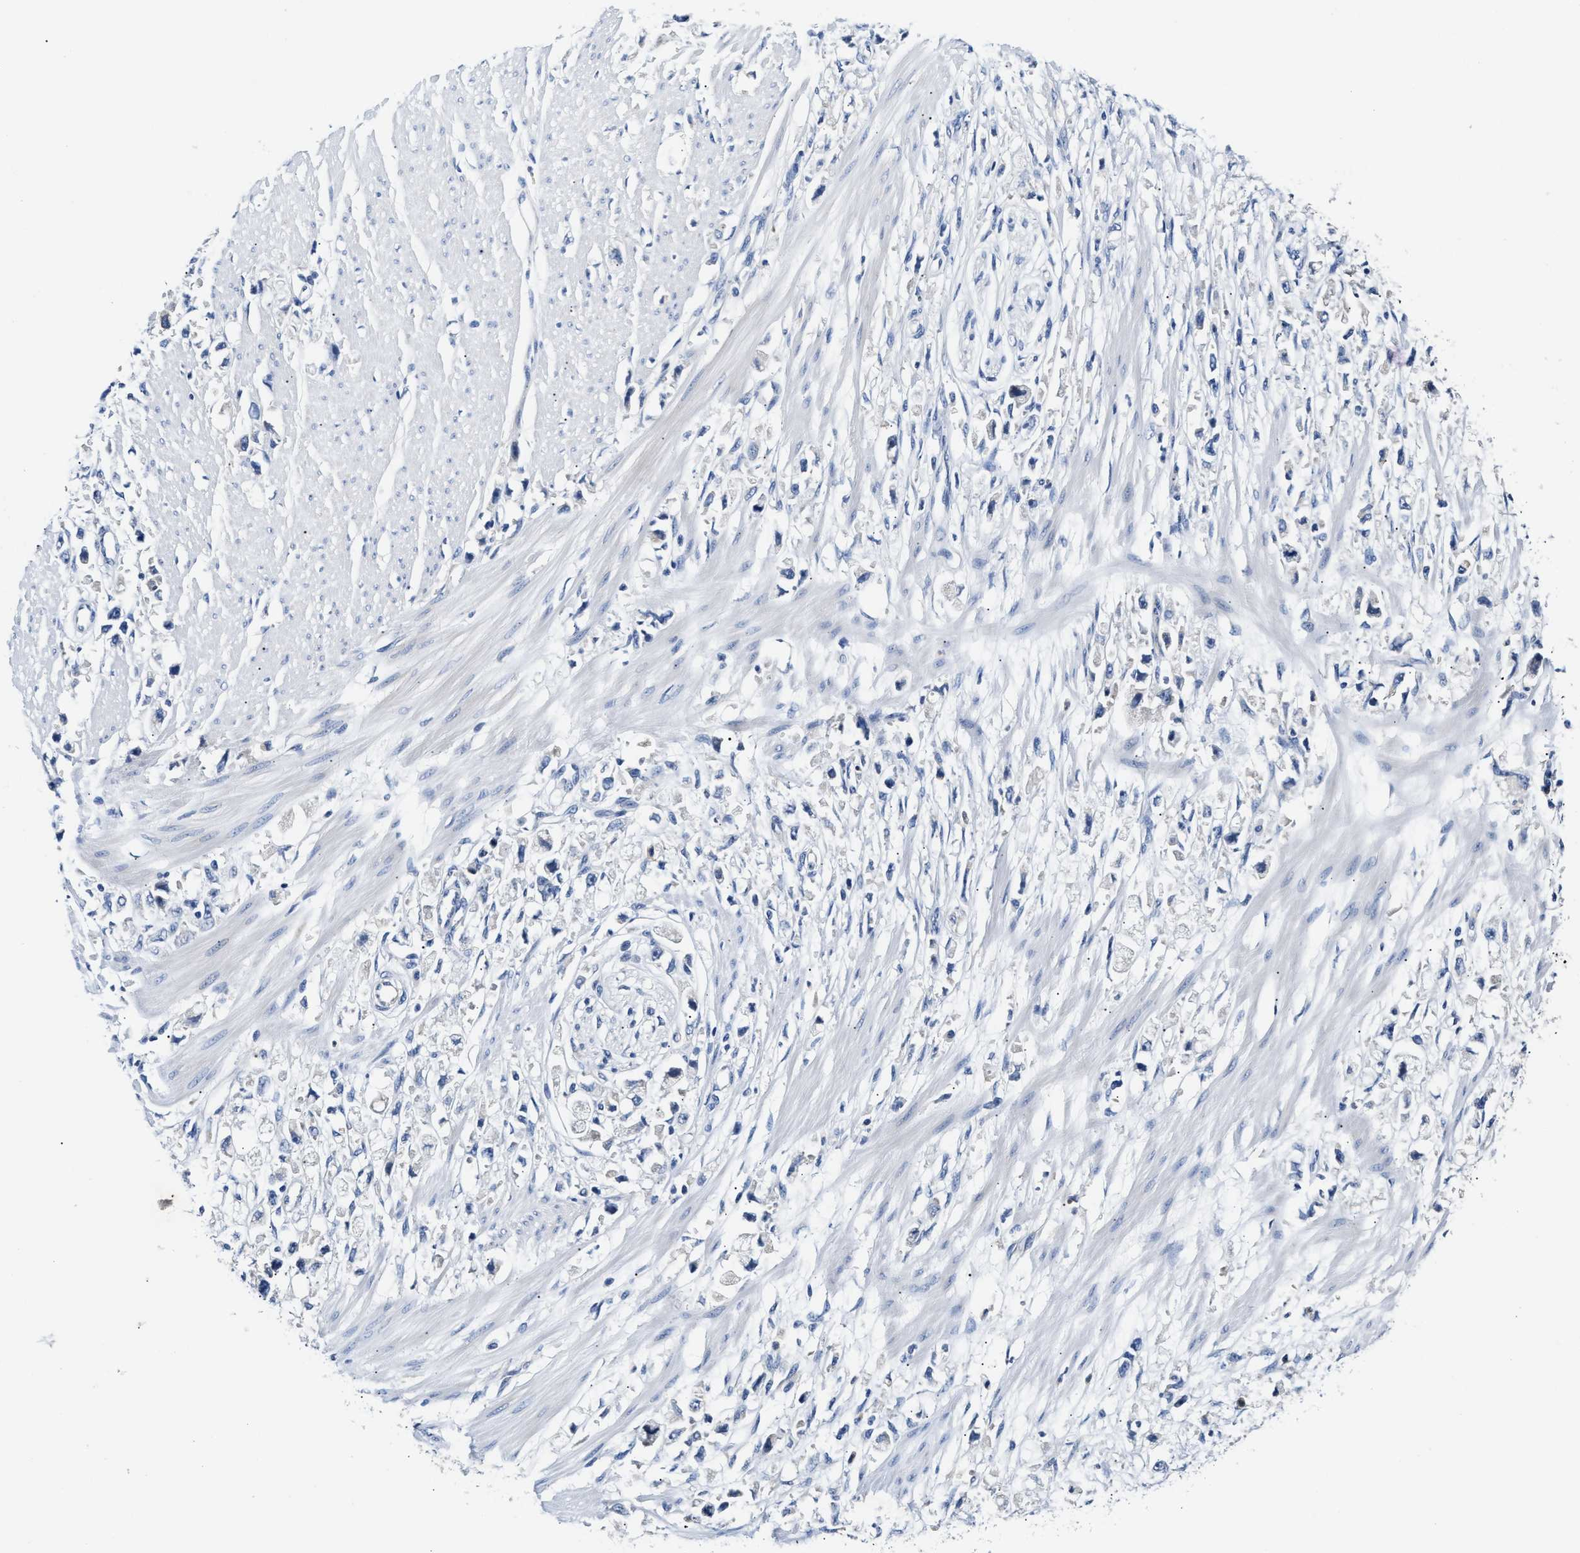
{"staining": {"intensity": "negative", "quantity": "none", "location": "none"}, "tissue": "stomach cancer", "cell_type": "Tumor cells", "image_type": "cancer", "snomed": [{"axis": "morphology", "description": "Adenocarcinoma, NOS"}, {"axis": "topography", "description": "Stomach"}], "caption": "DAB immunohistochemical staining of adenocarcinoma (stomach) shows no significant expression in tumor cells.", "gene": "FAM185A", "patient": {"sex": "female", "age": 59}}